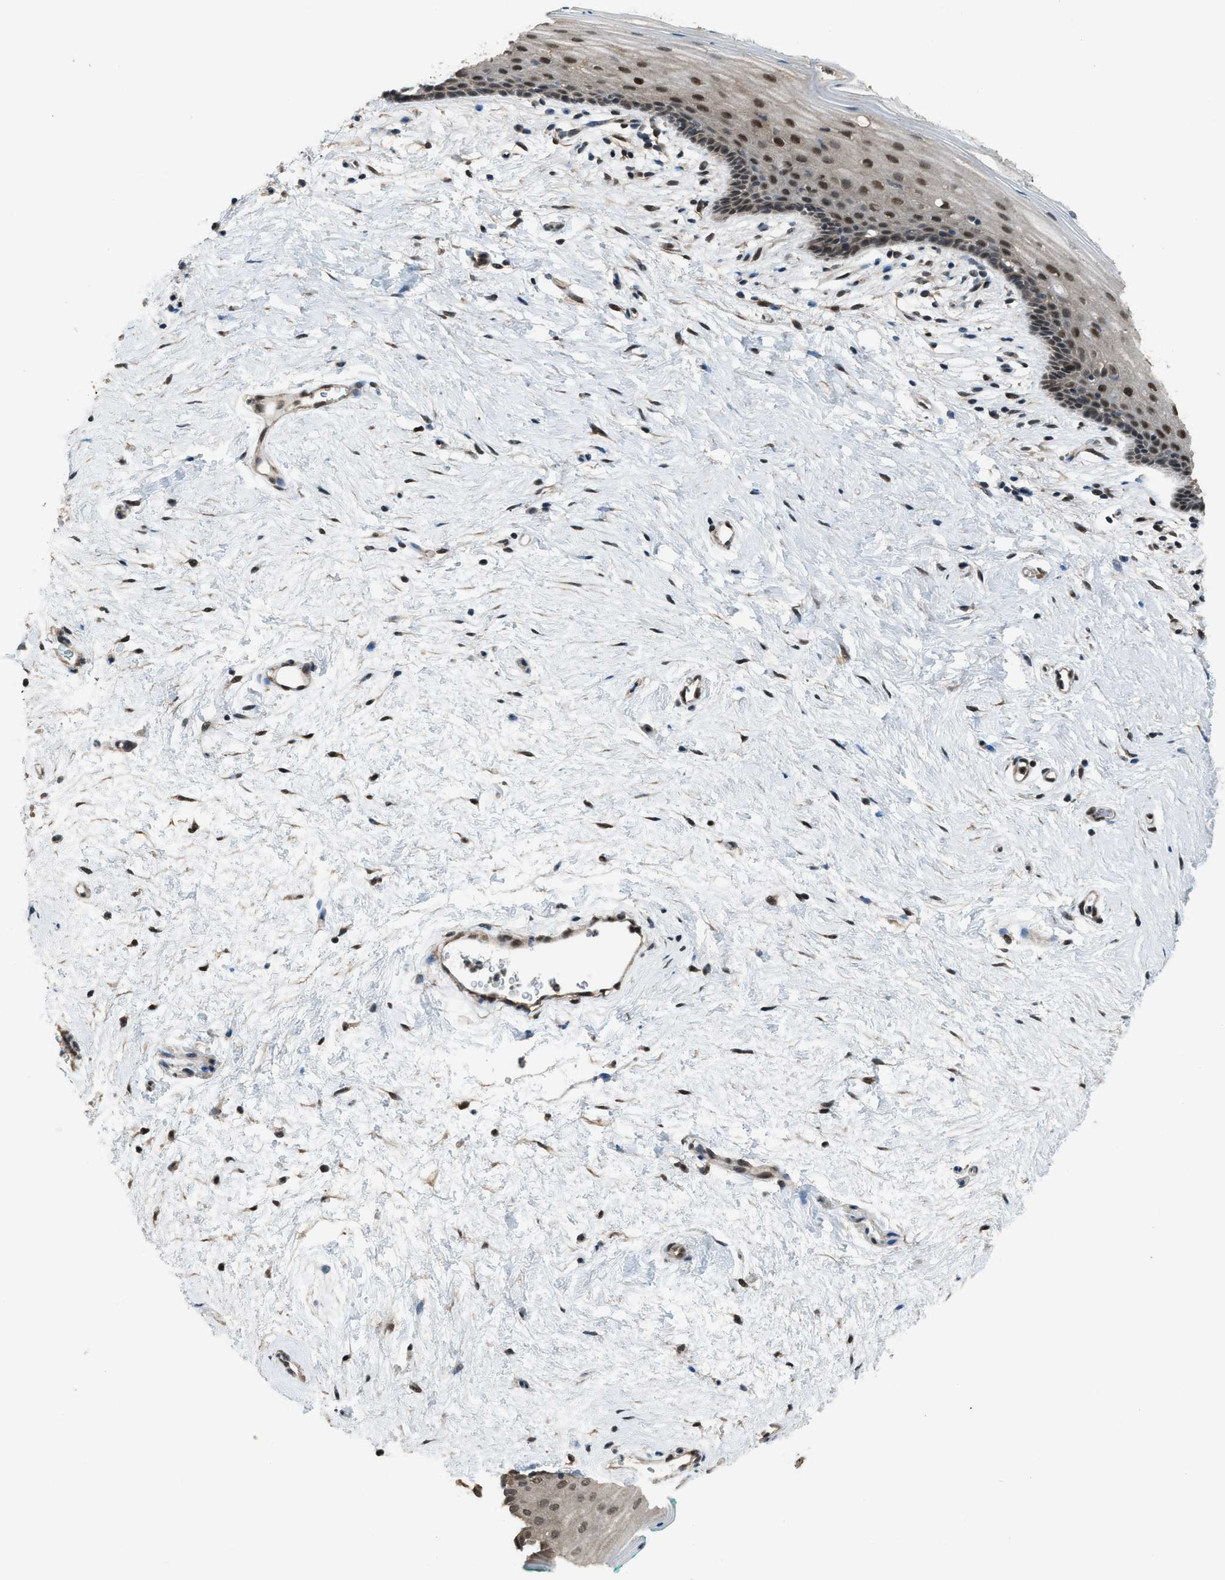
{"staining": {"intensity": "moderate", "quantity": ">75%", "location": "cytoplasmic/membranous,nuclear"}, "tissue": "vagina", "cell_type": "Squamous epithelial cells", "image_type": "normal", "snomed": [{"axis": "morphology", "description": "Normal tissue, NOS"}, {"axis": "topography", "description": "Vagina"}], "caption": "Approximately >75% of squamous epithelial cells in normal human vagina display moderate cytoplasmic/membranous,nuclear protein expression as visualized by brown immunohistochemical staining.", "gene": "KPNA6", "patient": {"sex": "female", "age": 44}}